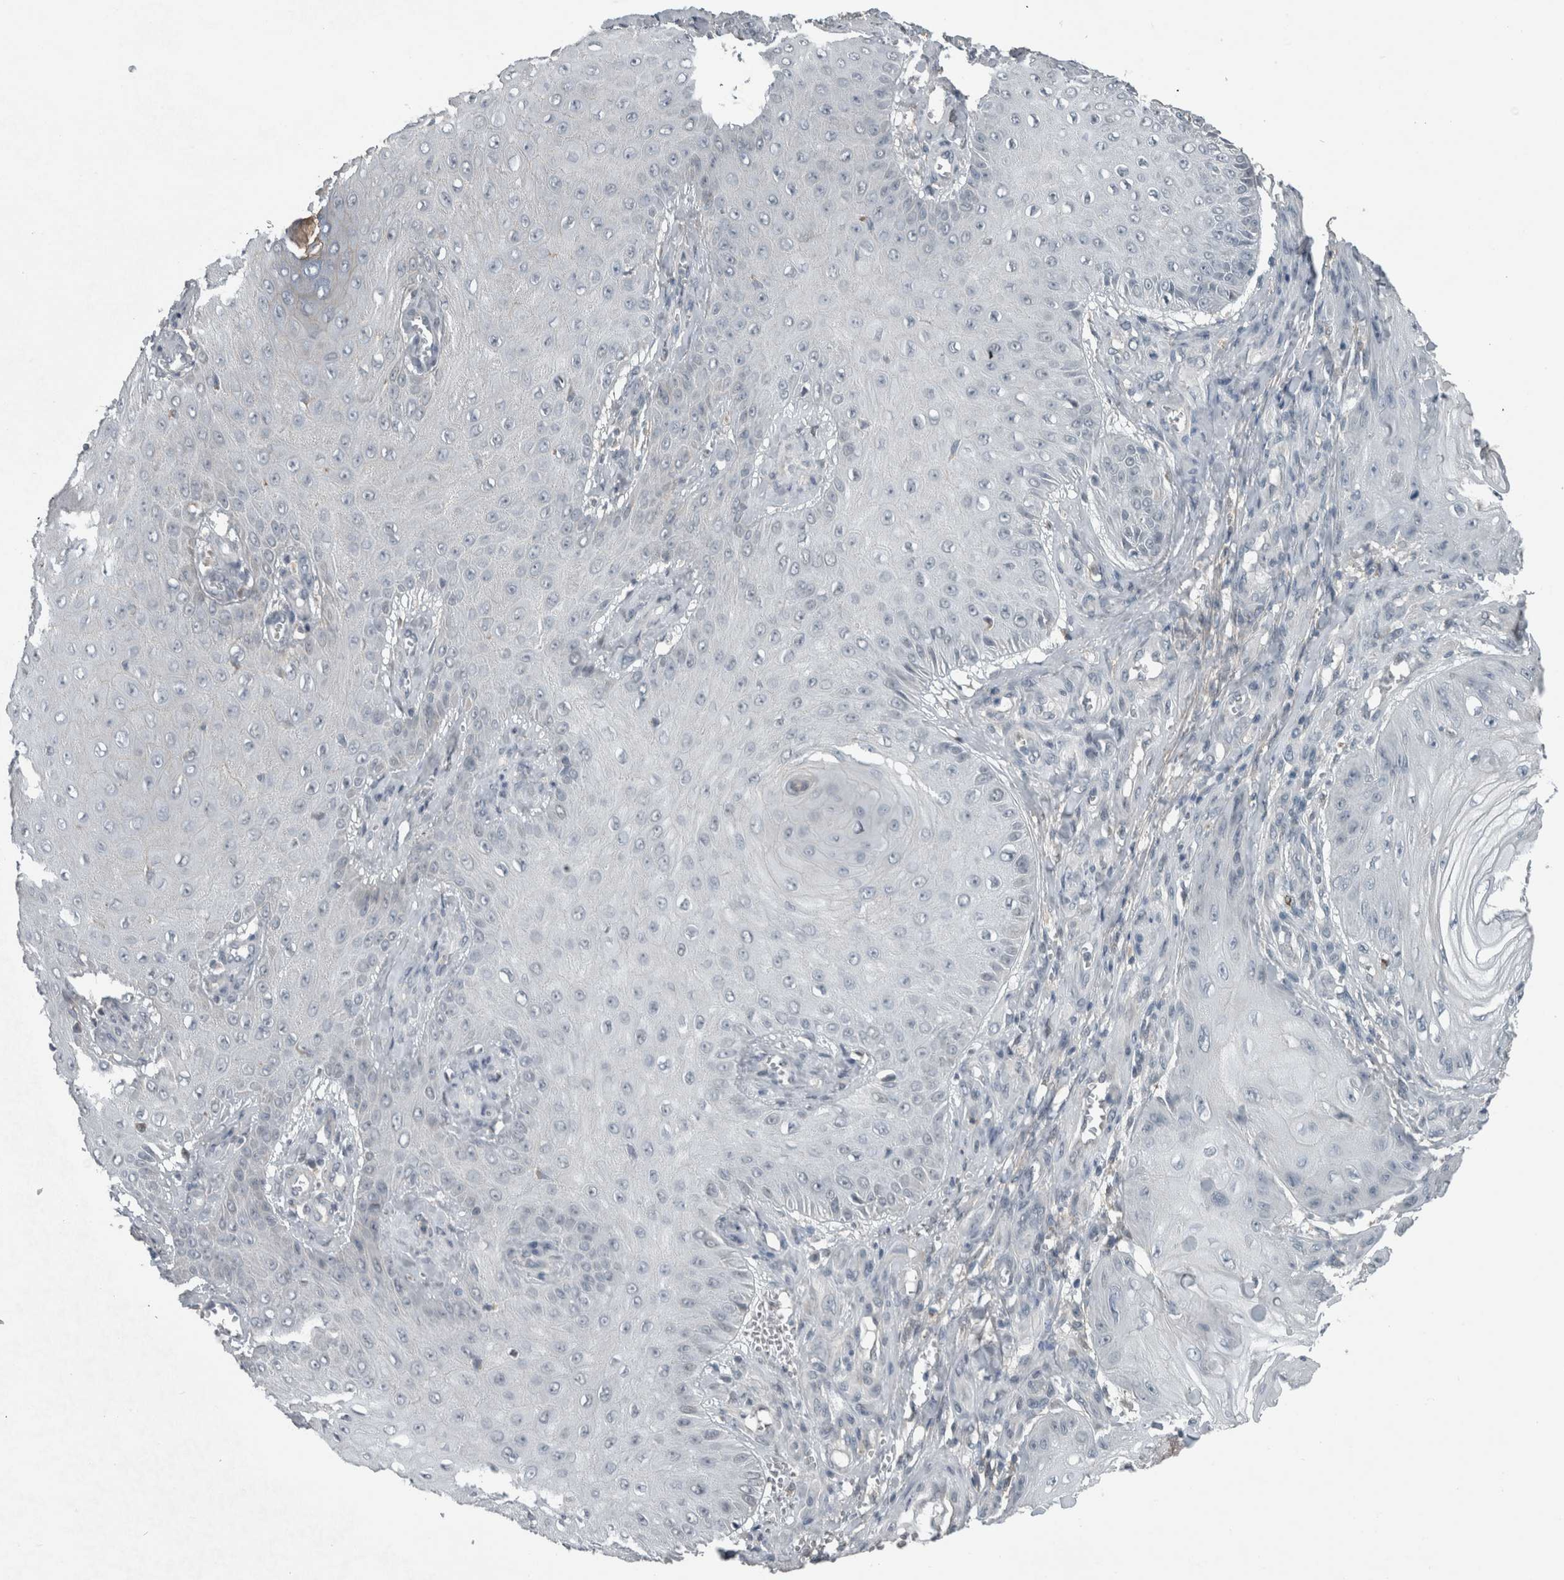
{"staining": {"intensity": "negative", "quantity": "none", "location": "none"}, "tissue": "skin cancer", "cell_type": "Tumor cells", "image_type": "cancer", "snomed": [{"axis": "morphology", "description": "Squamous cell carcinoma, NOS"}, {"axis": "topography", "description": "Skin"}], "caption": "Tumor cells are negative for brown protein staining in squamous cell carcinoma (skin).", "gene": "ACSF2", "patient": {"sex": "male", "age": 74}}